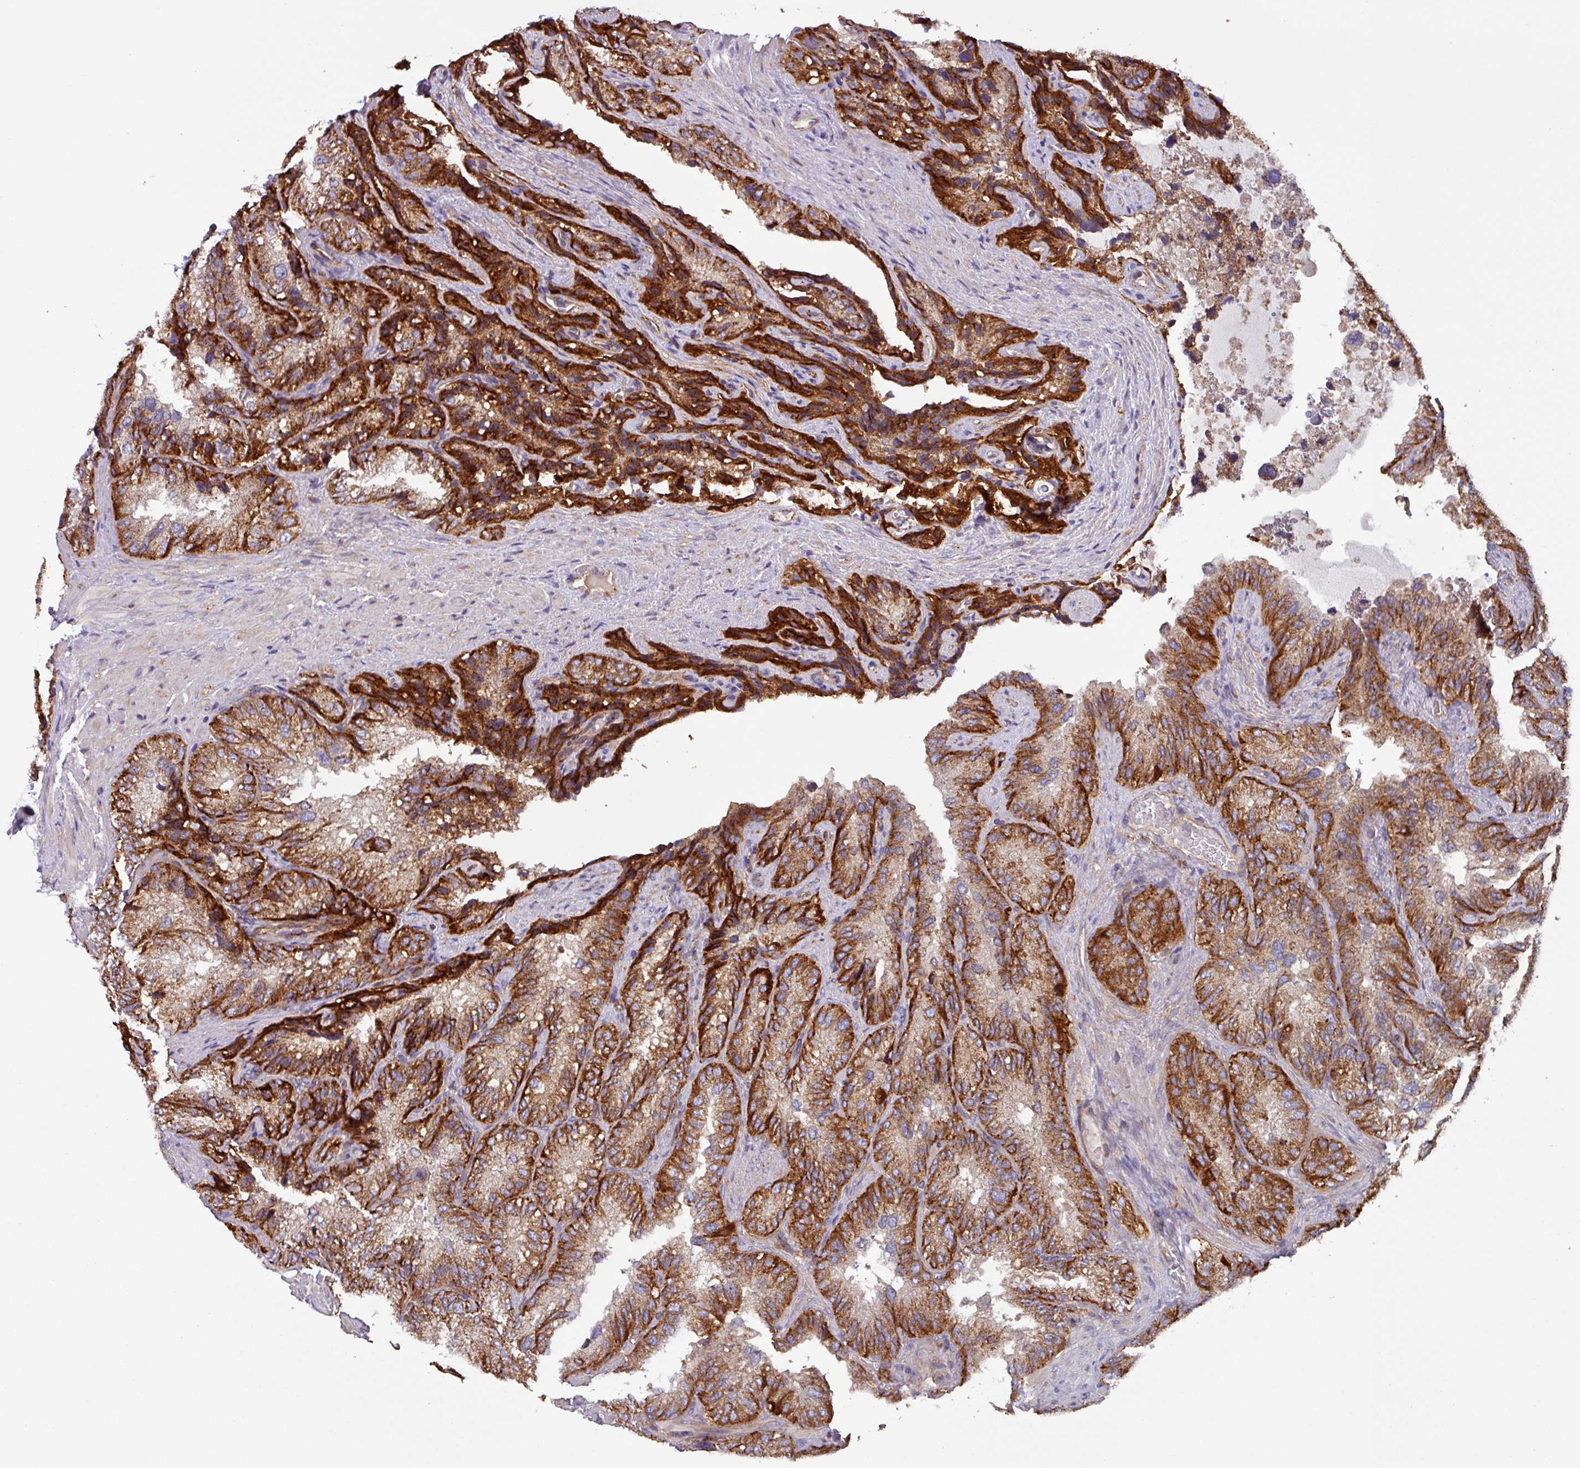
{"staining": {"intensity": "strong", "quantity": ">75%", "location": "cytoplasmic/membranous"}, "tissue": "seminal vesicle", "cell_type": "Glandular cells", "image_type": "normal", "snomed": [{"axis": "morphology", "description": "Normal tissue, NOS"}, {"axis": "topography", "description": "Seminal veicle"}], "caption": "Immunohistochemistry staining of unremarkable seminal vesicle, which reveals high levels of strong cytoplasmic/membranous expression in about >75% of glandular cells indicating strong cytoplasmic/membranous protein positivity. The staining was performed using DAB (brown) for protein detection and nuclei were counterstained in hematoxylin (blue).", "gene": "PLEKHD1", "patient": {"sex": "male", "age": 58}}